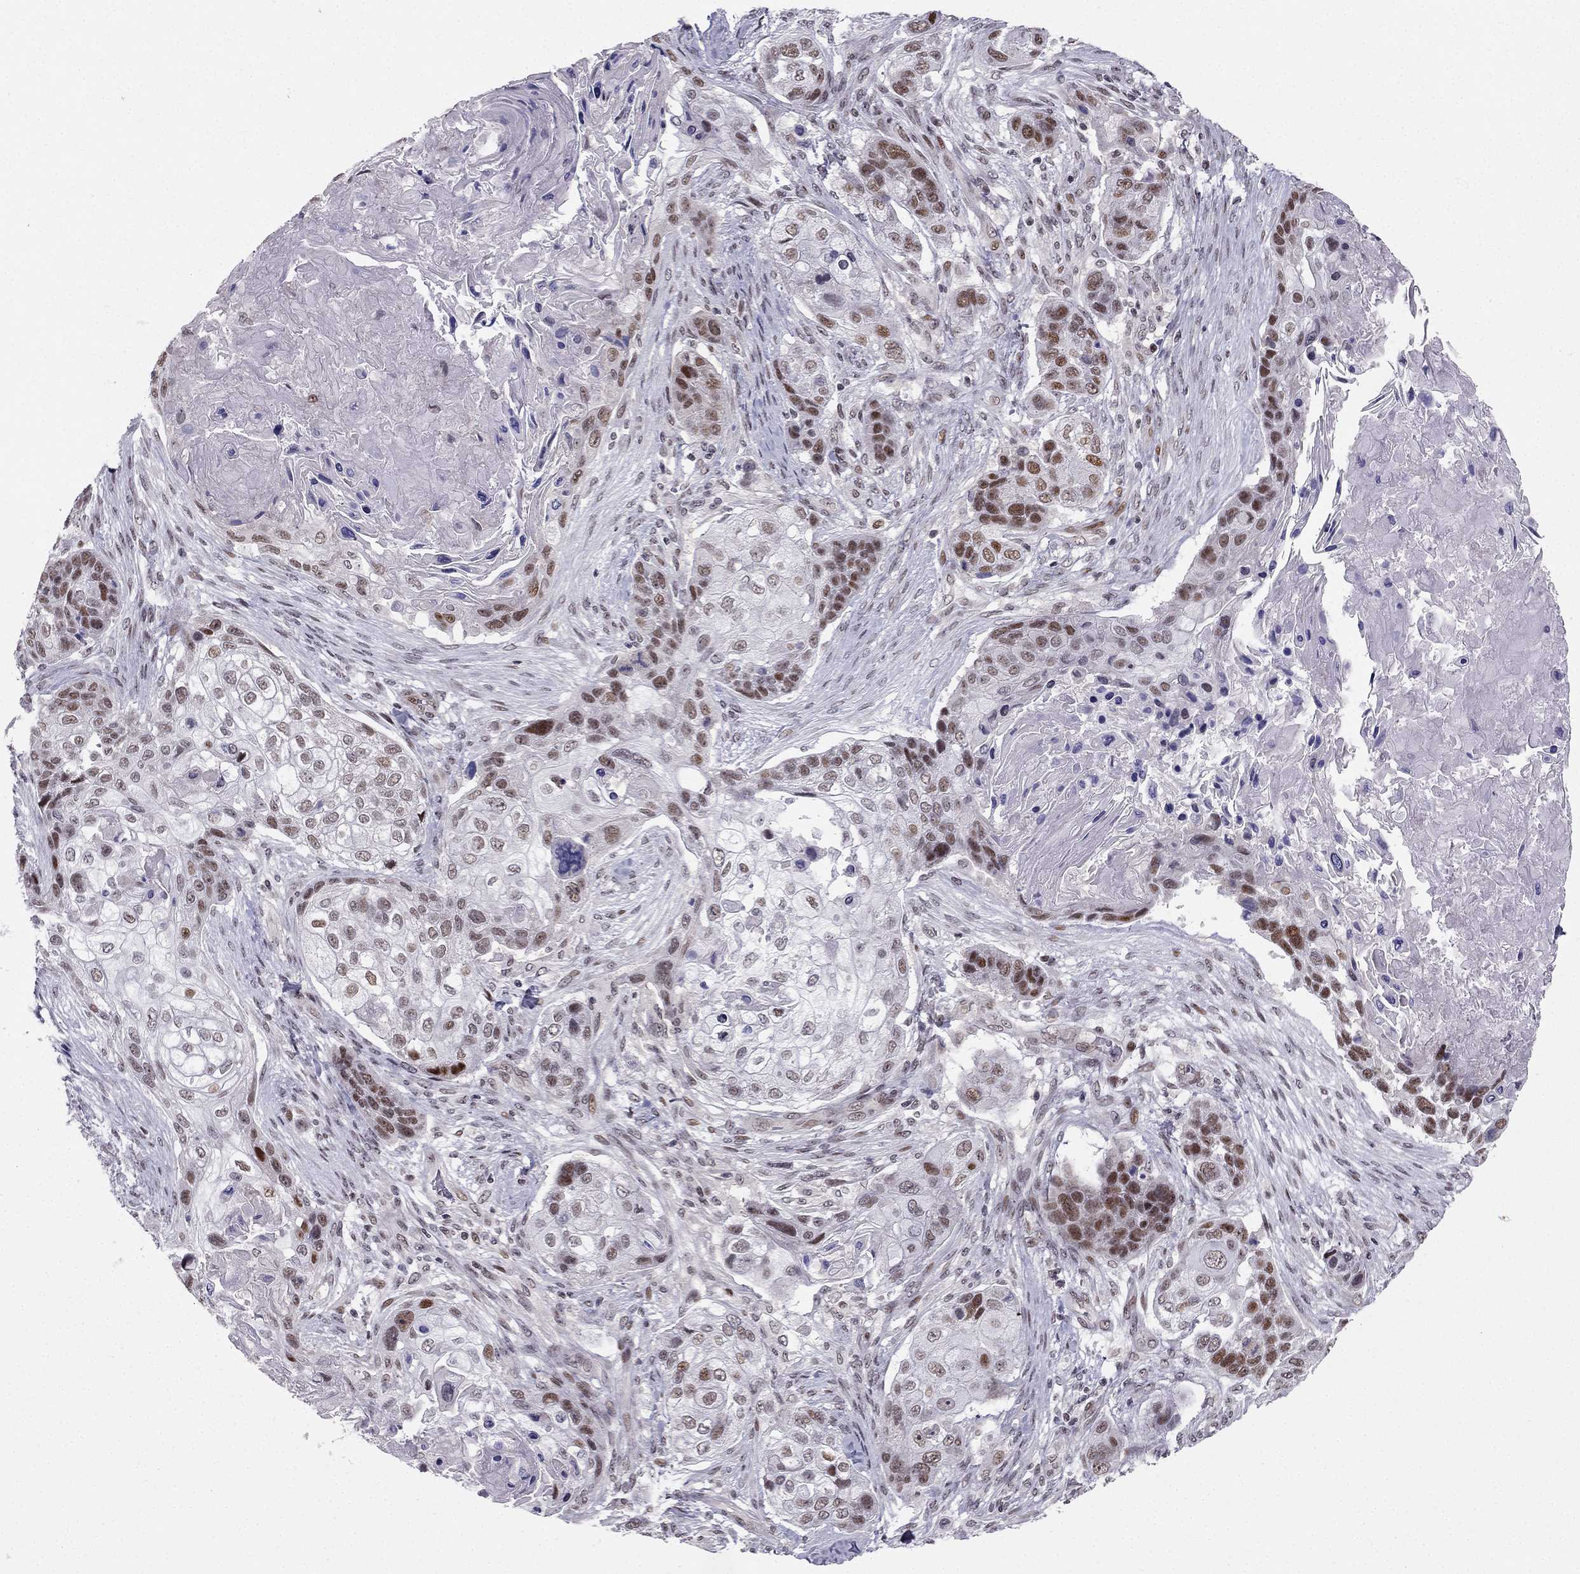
{"staining": {"intensity": "moderate", "quantity": "<25%", "location": "nuclear"}, "tissue": "lung cancer", "cell_type": "Tumor cells", "image_type": "cancer", "snomed": [{"axis": "morphology", "description": "Squamous cell carcinoma, NOS"}, {"axis": "topography", "description": "Lung"}], "caption": "IHC histopathology image of neoplastic tissue: lung cancer stained using IHC reveals low levels of moderate protein expression localized specifically in the nuclear of tumor cells, appearing as a nuclear brown color.", "gene": "RPRD2", "patient": {"sex": "male", "age": 69}}